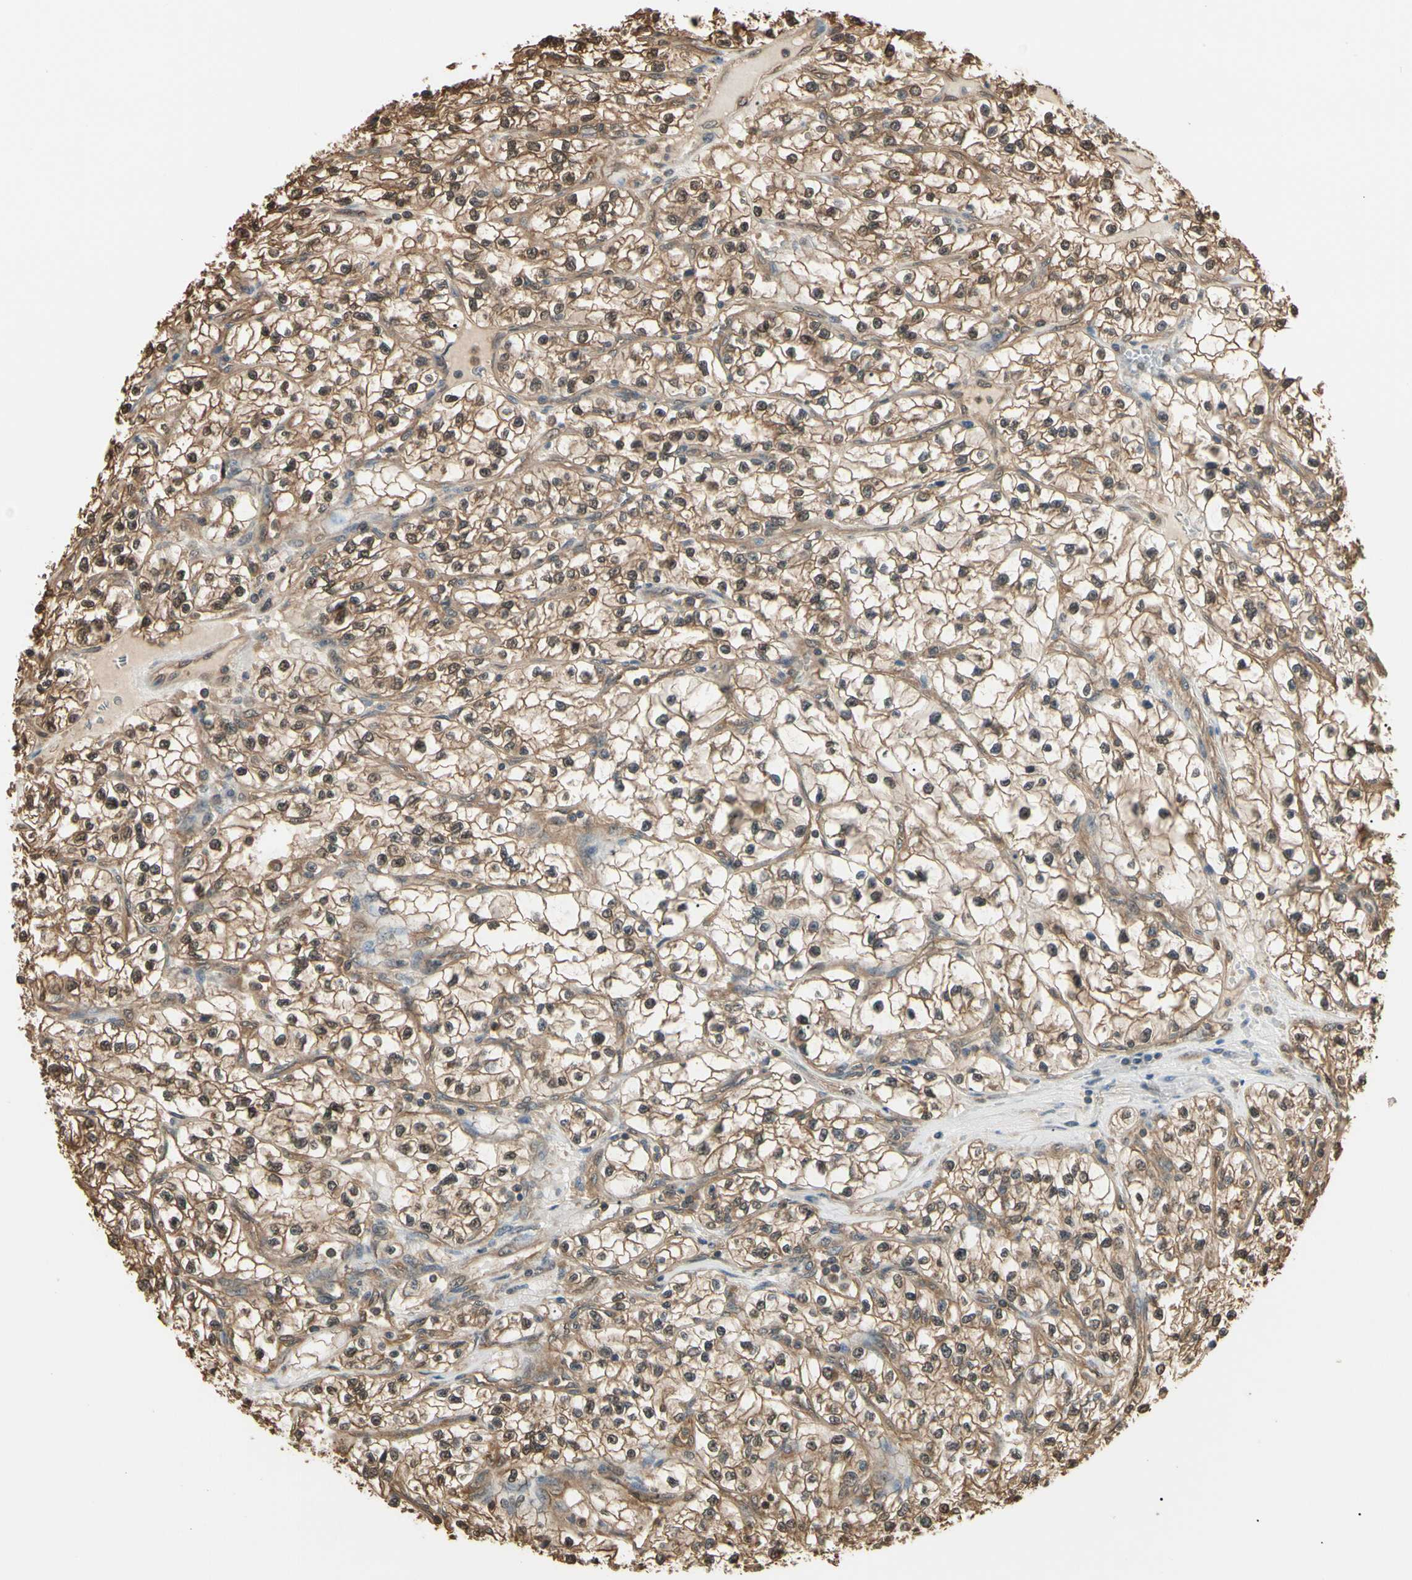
{"staining": {"intensity": "moderate", "quantity": ">75%", "location": "cytoplasmic/membranous,nuclear"}, "tissue": "renal cancer", "cell_type": "Tumor cells", "image_type": "cancer", "snomed": [{"axis": "morphology", "description": "Adenocarcinoma, NOS"}, {"axis": "topography", "description": "Kidney"}], "caption": "Adenocarcinoma (renal) stained for a protein displays moderate cytoplasmic/membranous and nuclear positivity in tumor cells. (DAB (3,3'-diaminobenzidine) IHC with brightfield microscopy, high magnification).", "gene": "YWHAE", "patient": {"sex": "female", "age": 57}}